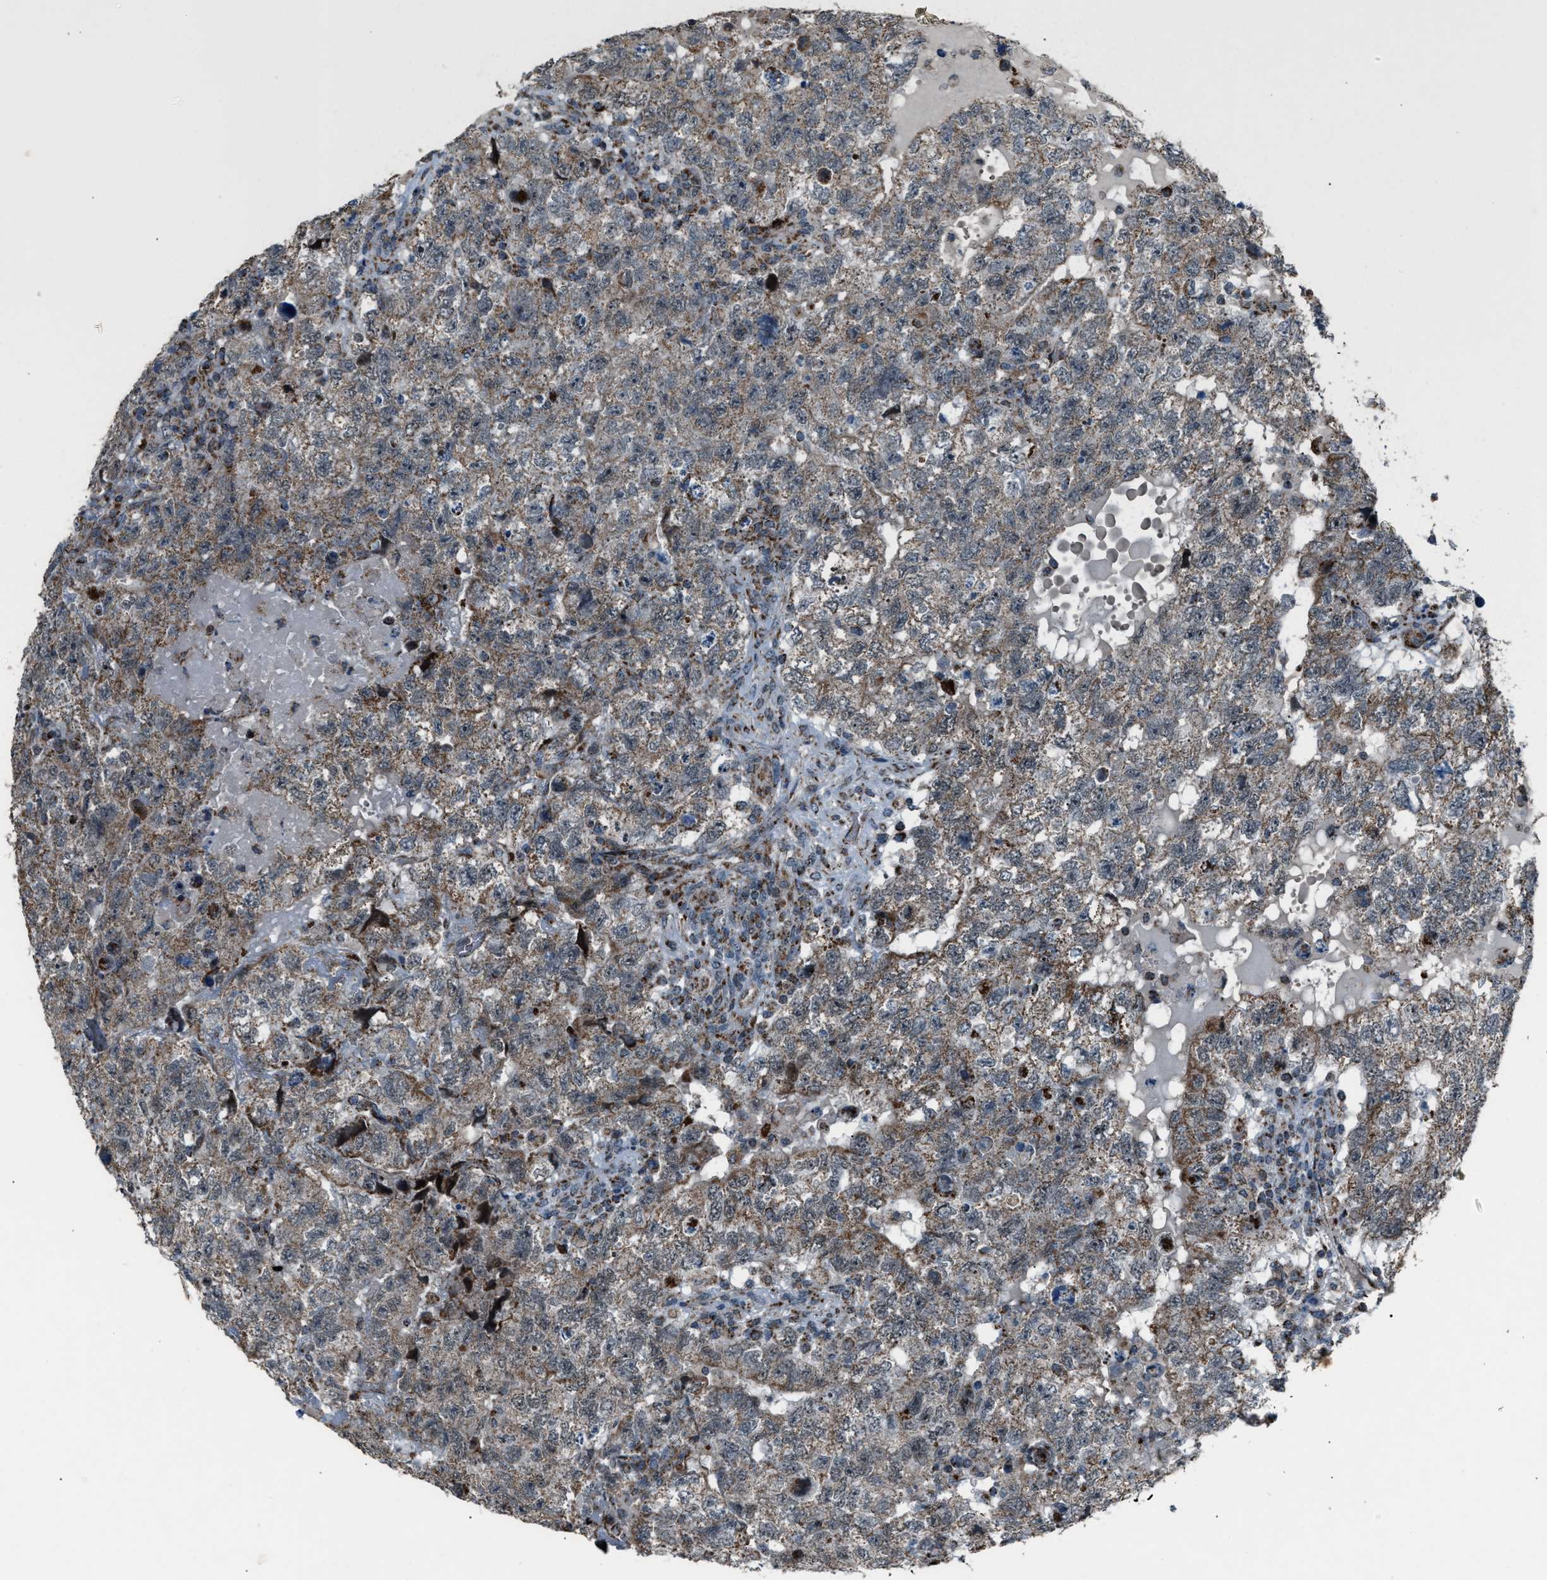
{"staining": {"intensity": "moderate", "quantity": "25%-75%", "location": "cytoplasmic/membranous"}, "tissue": "testis cancer", "cell_type": "Tumor cells", "image_type": "cancer", "snomed": [{"axis": "morphology", "description": "Carcinoma, Embryonal, NOS"}, {"axis": "topography", "description": "Testis"}], "caption": "The immunohistochemical stain shows moderate cytoplasmic/membranous expression in tumor cells of testis cancer tissue. The protein is shown in brown color, while the nuclei are stained blue.", "gene": "CHN2", "patient": {"sex": "male", "age": 36}}